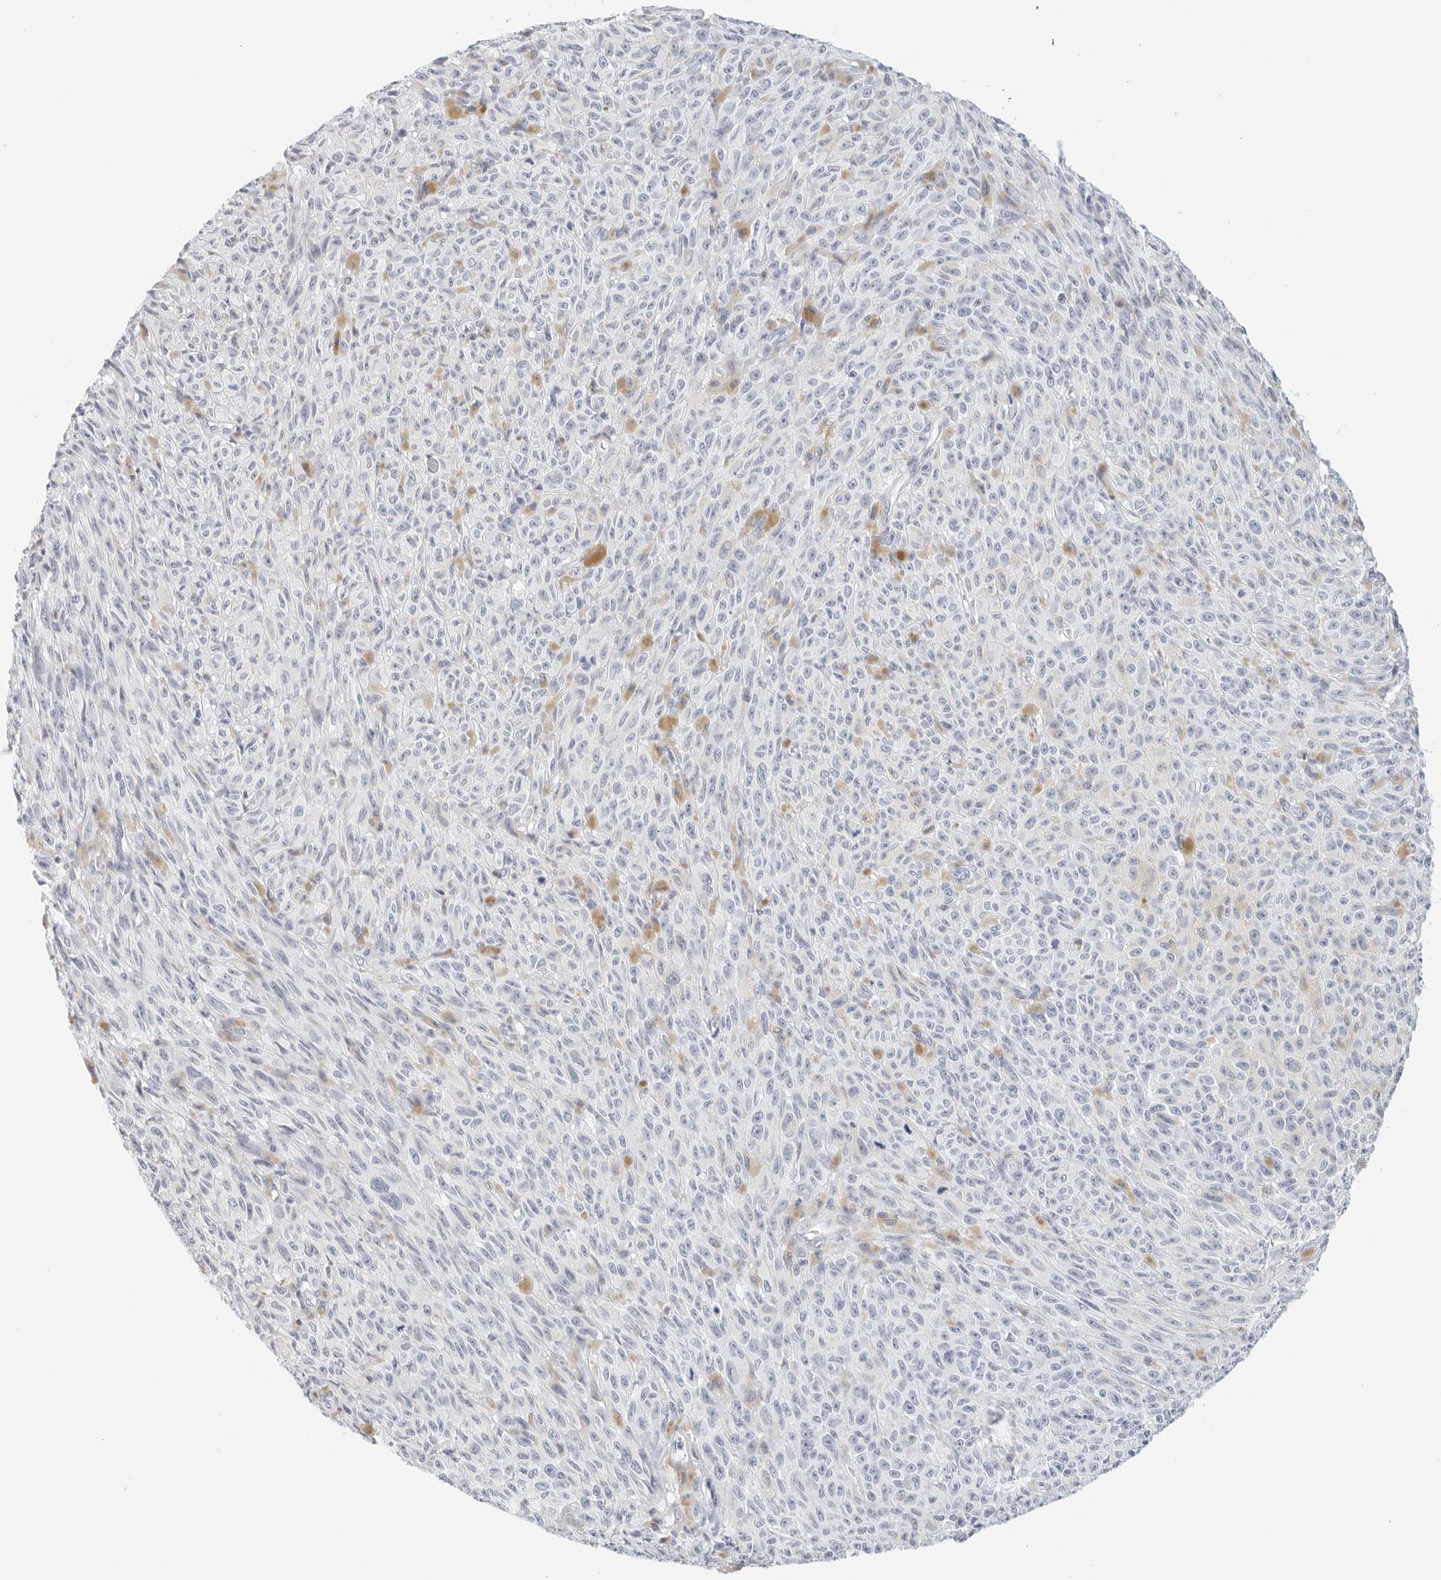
{"staining": {"intensity": "negative", "quantity": "none", "location": "none"}, "tissue": "melanoma", "cell_type": "Tumor cells", "image_type": "cancer", "snomed": [{"axis": "morphology", "description": "Malignant melanoma, NOS"}, {"axis": "topography", "description": "Skin"}], "caption": "Micrograph shows no significant protein expression in tumor cells of malignant melanoma. The staining was performed using DAB to visualize the protein expression in brown, while the nuclei were stained in blue with hematoxylin (Magnification: 20x).", "gene": "CD22", "patient": {"sex": "female", "age": 82}}